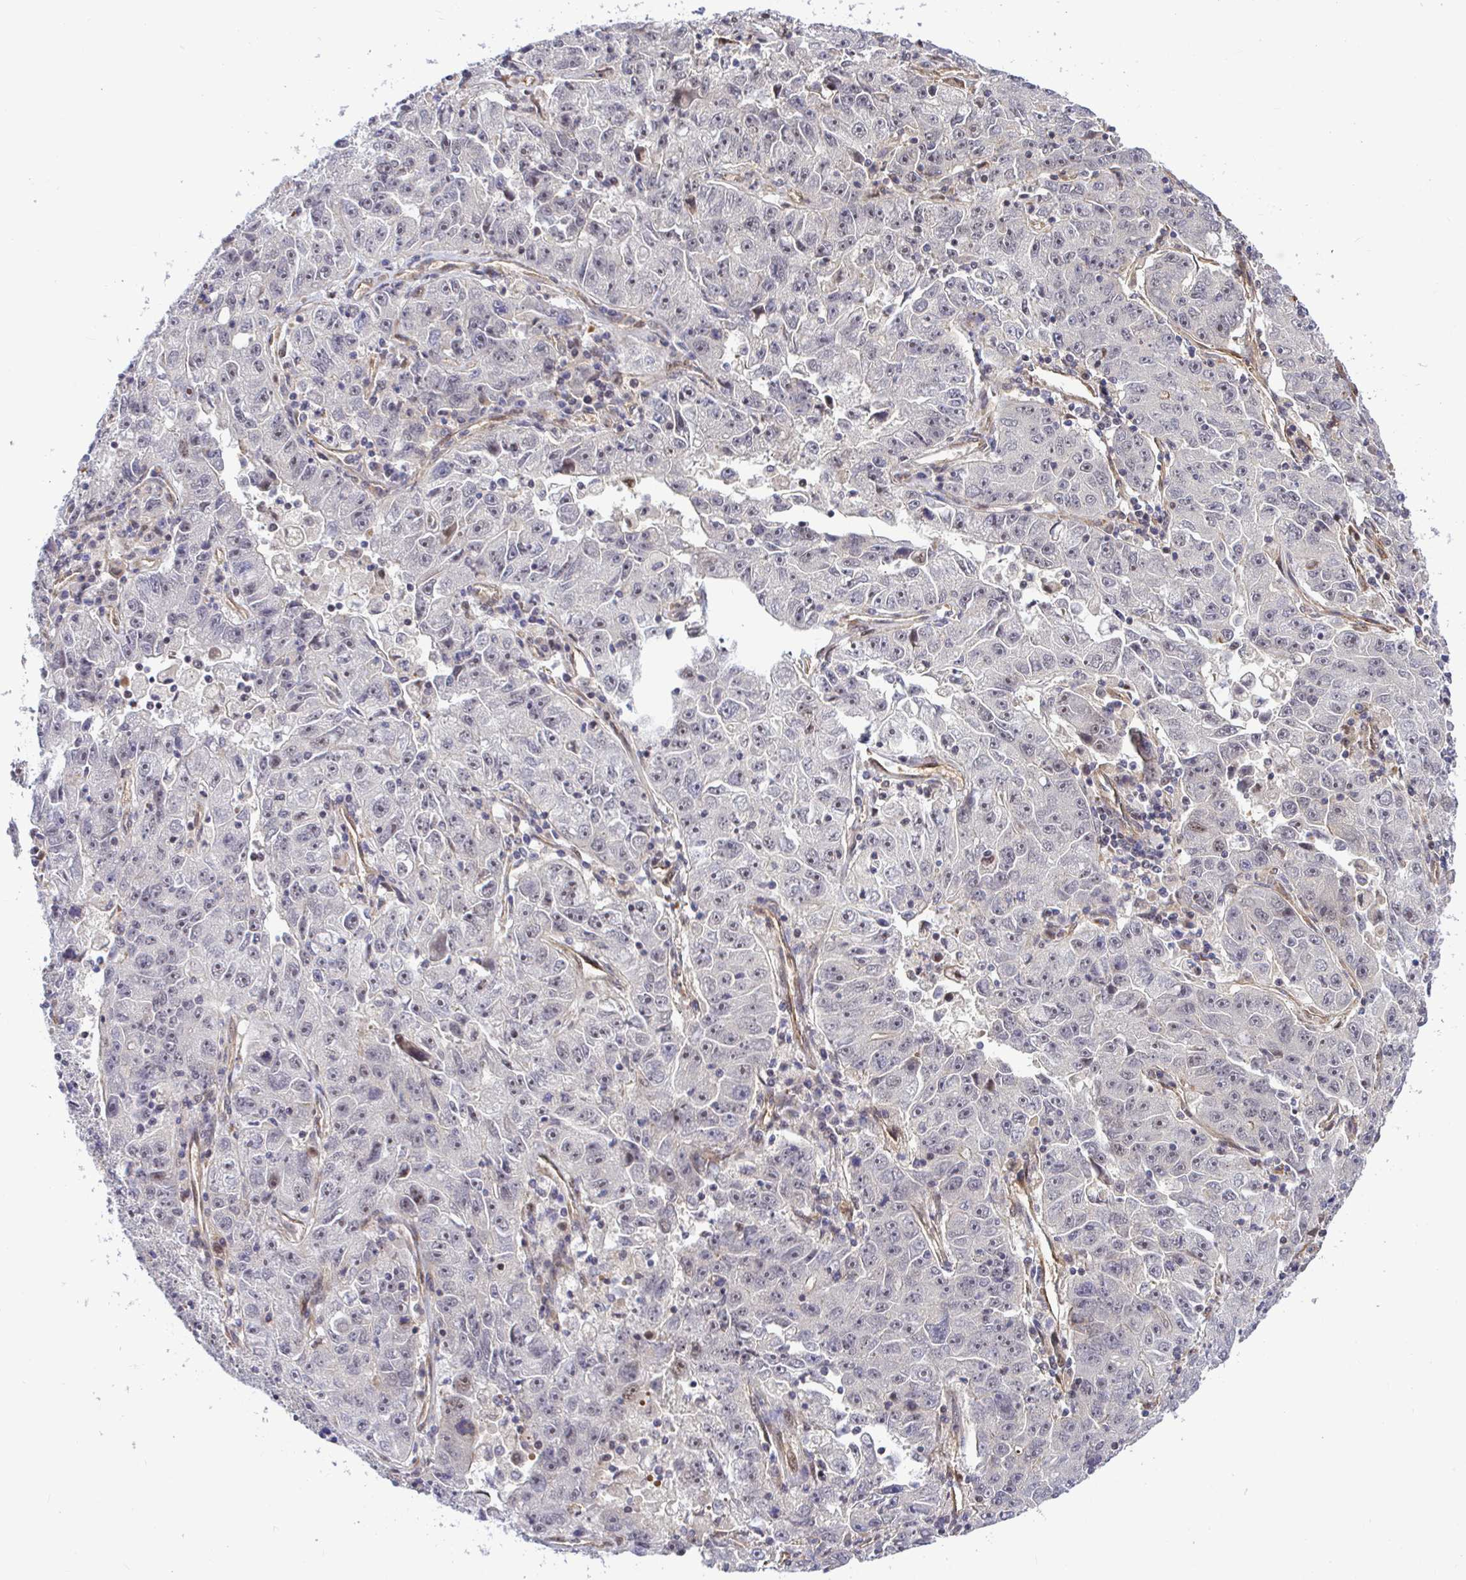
{"staining": {"intensity": "negative", "quantity": "none", "location": "none"}, "tissue": "lung cancer", "cell_type": "Tumor cells", "image_type": "cancer", "snomed": [{"axis": "morphology", "description": "Normal morphology"}, {"axis": "morphology", "description": "Adenocarcinoma, NOS"}, {"axis": "topography", "description": "Lymph node"}, {"axis": "topography", "description": "Lung"}], "caption": "DAB (3,3'-diaminobenzidine) immunohistochemical staining of human lung cancer (adenocarcinoma) demonstrates no significant staining in tumor cells.", "gene": "TRIM55", "patient": {"sex": "female", "age": 57}}